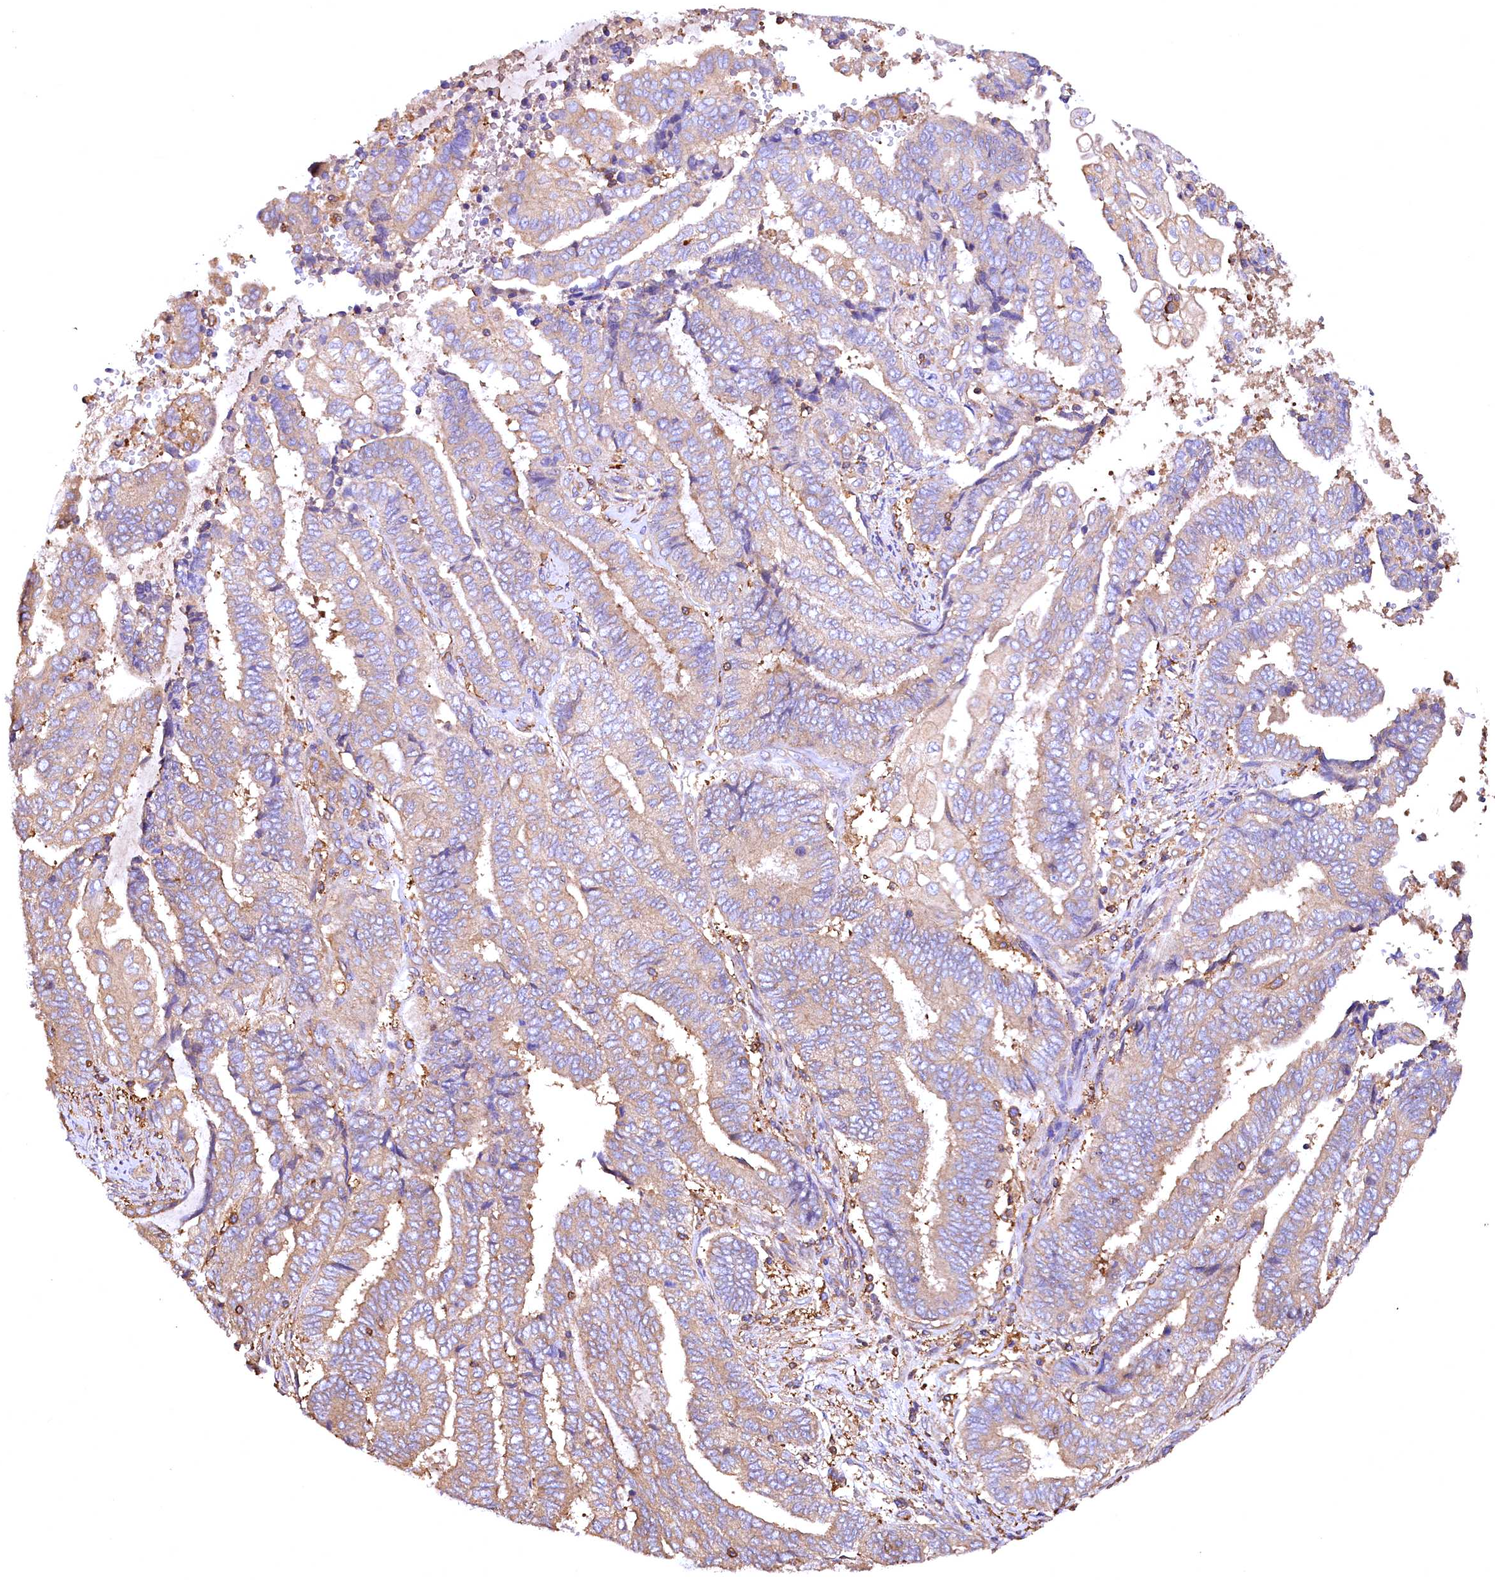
{"staining": {"intensity": "moderate", "quantity": "<25%", "location": "cytoplasmic/membranous"}, "tissue": "endometrial cancer", "cell_type": "Tumor cells", "image_type": "cancer", "snomed": [{"axis": "morphology", "description": "Adenocarcinoma, NOS"}, {"axis": "topography", "description": "Uterus"}, {"axis": "topography", "description": "Endometrium"}], "caption": "Immunohistochemistry image of human endometrial cancer (adenocarcinoma) stained for a protein (brown), which shows low levels of moderate cytoplasmic/membranous positivity in about <25% of tumor cells.", "gene": "RARS2", "patient": {"sex": "female", "age": 70}}